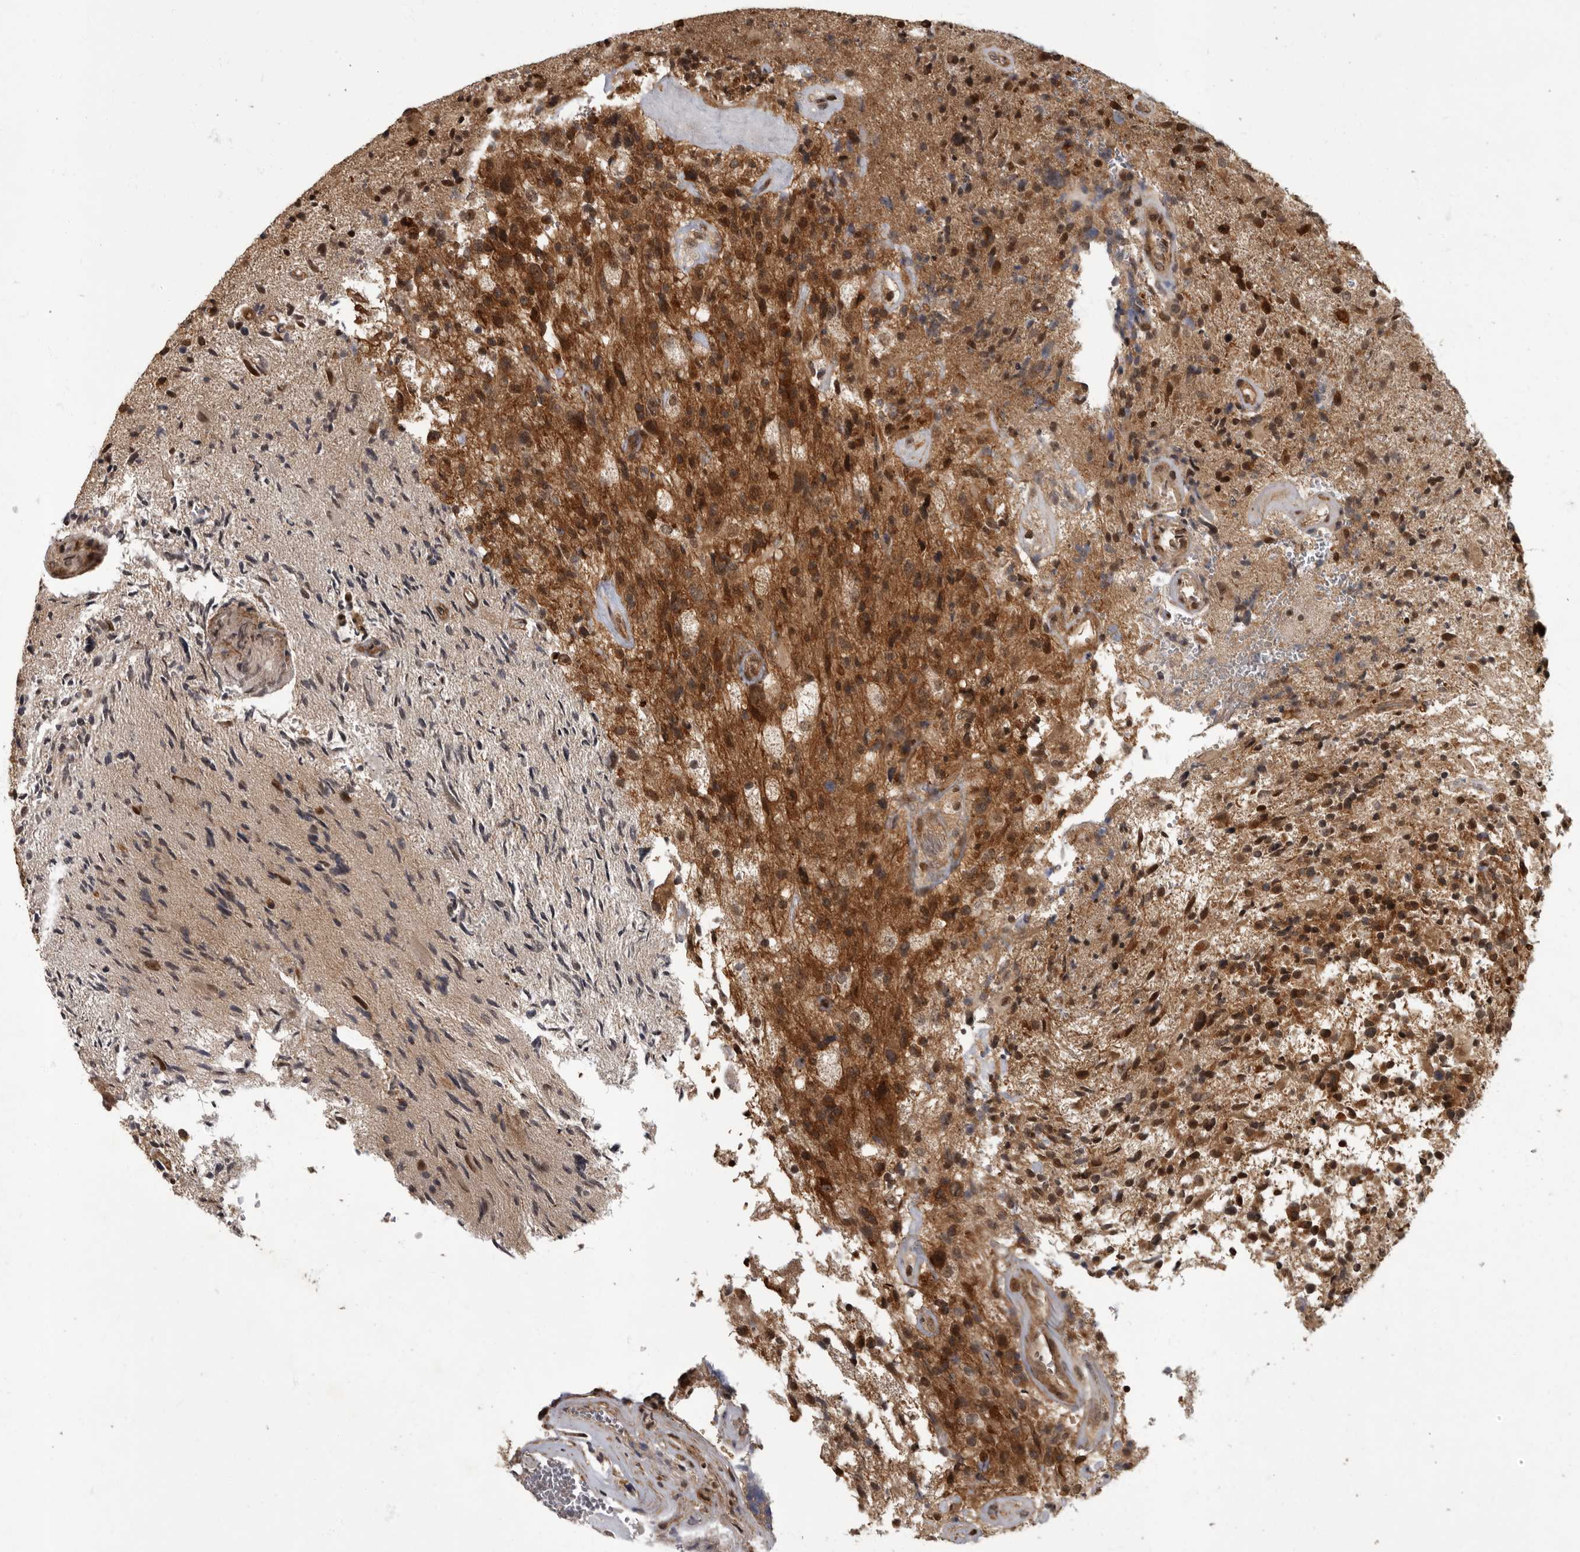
{"staining": {"intensity": "moderate", "quantity": ">75%", "location": "cytoplasmic/membranous,nuclear"}, "tissue": "glioma", "cell_type": "Tumor cells", "image_type": "cancer", "snomed": [{"axis": "morphology", "description": "Glioma, malignant, High grade"}, {"axis": "topography", "description": "Brain"}], "caption": "Immunohistochemical staining of human high-grade glioma (malignant) reveals medium levels of moderate cytoplasmic/membranous and nuclear staining in approximately >75% of tumor cells.", "gene": "VPS50", "patient": {"sex": "male", "age": 72}}